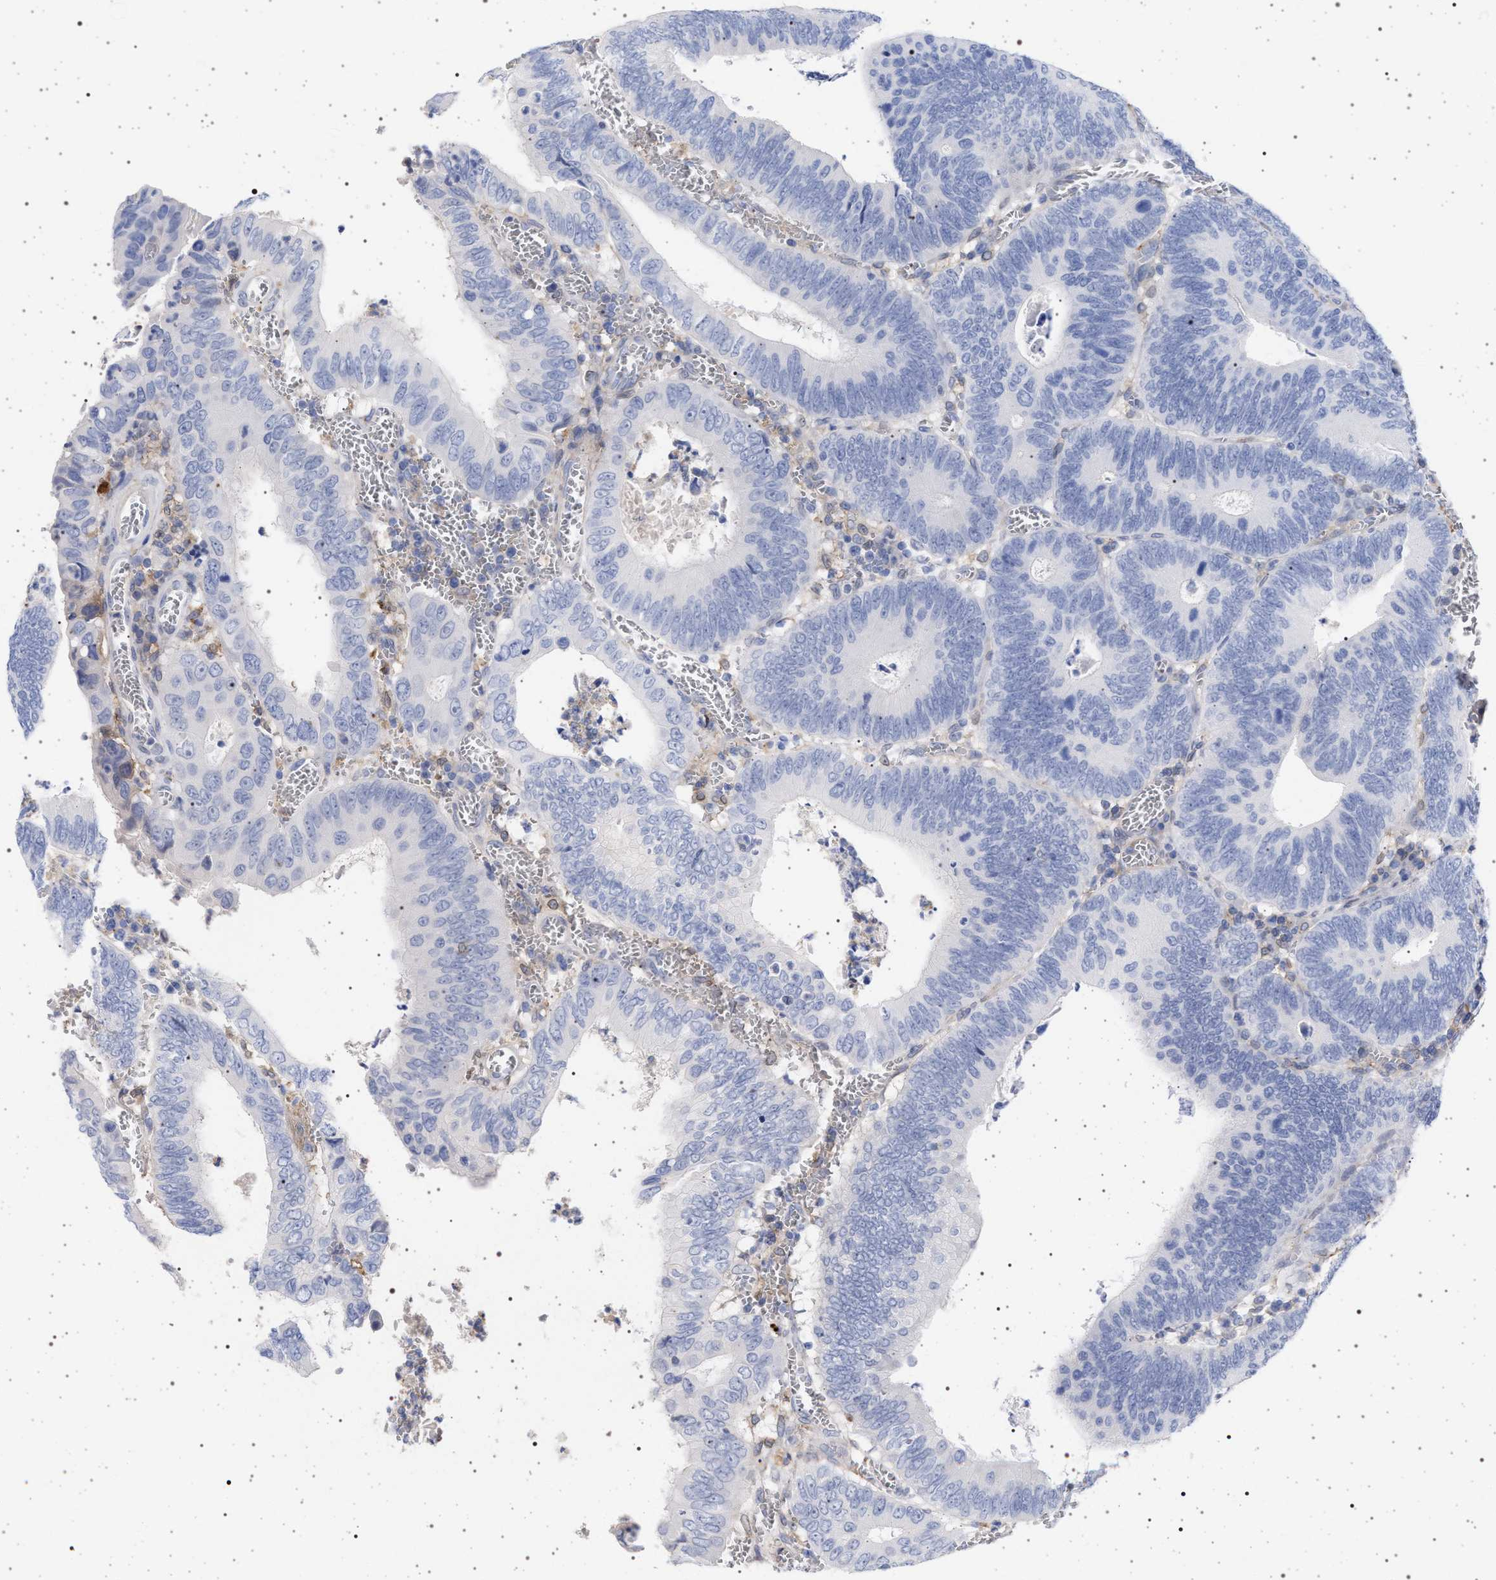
{"staining": {"intensity": "negative", "quantity": "none", "location": "none"}, "tissue": "colorectal cancer", "cell_type": "Tumor cells", "image_type": "cancer", "snomed": [{"axis": "morphology", "description": "Inflammation, NOS"}, {"axis": "morphology", "description": "Adenocarcinoma, NOS"}, {"axis": "topography", "description": "Colon"}], "caption": "Photomicrograph shows no significant protein positivity in tumor cells of colorectal cancer.", "gene": "PLG", "patient": {"sex": "male", "age": 72}}